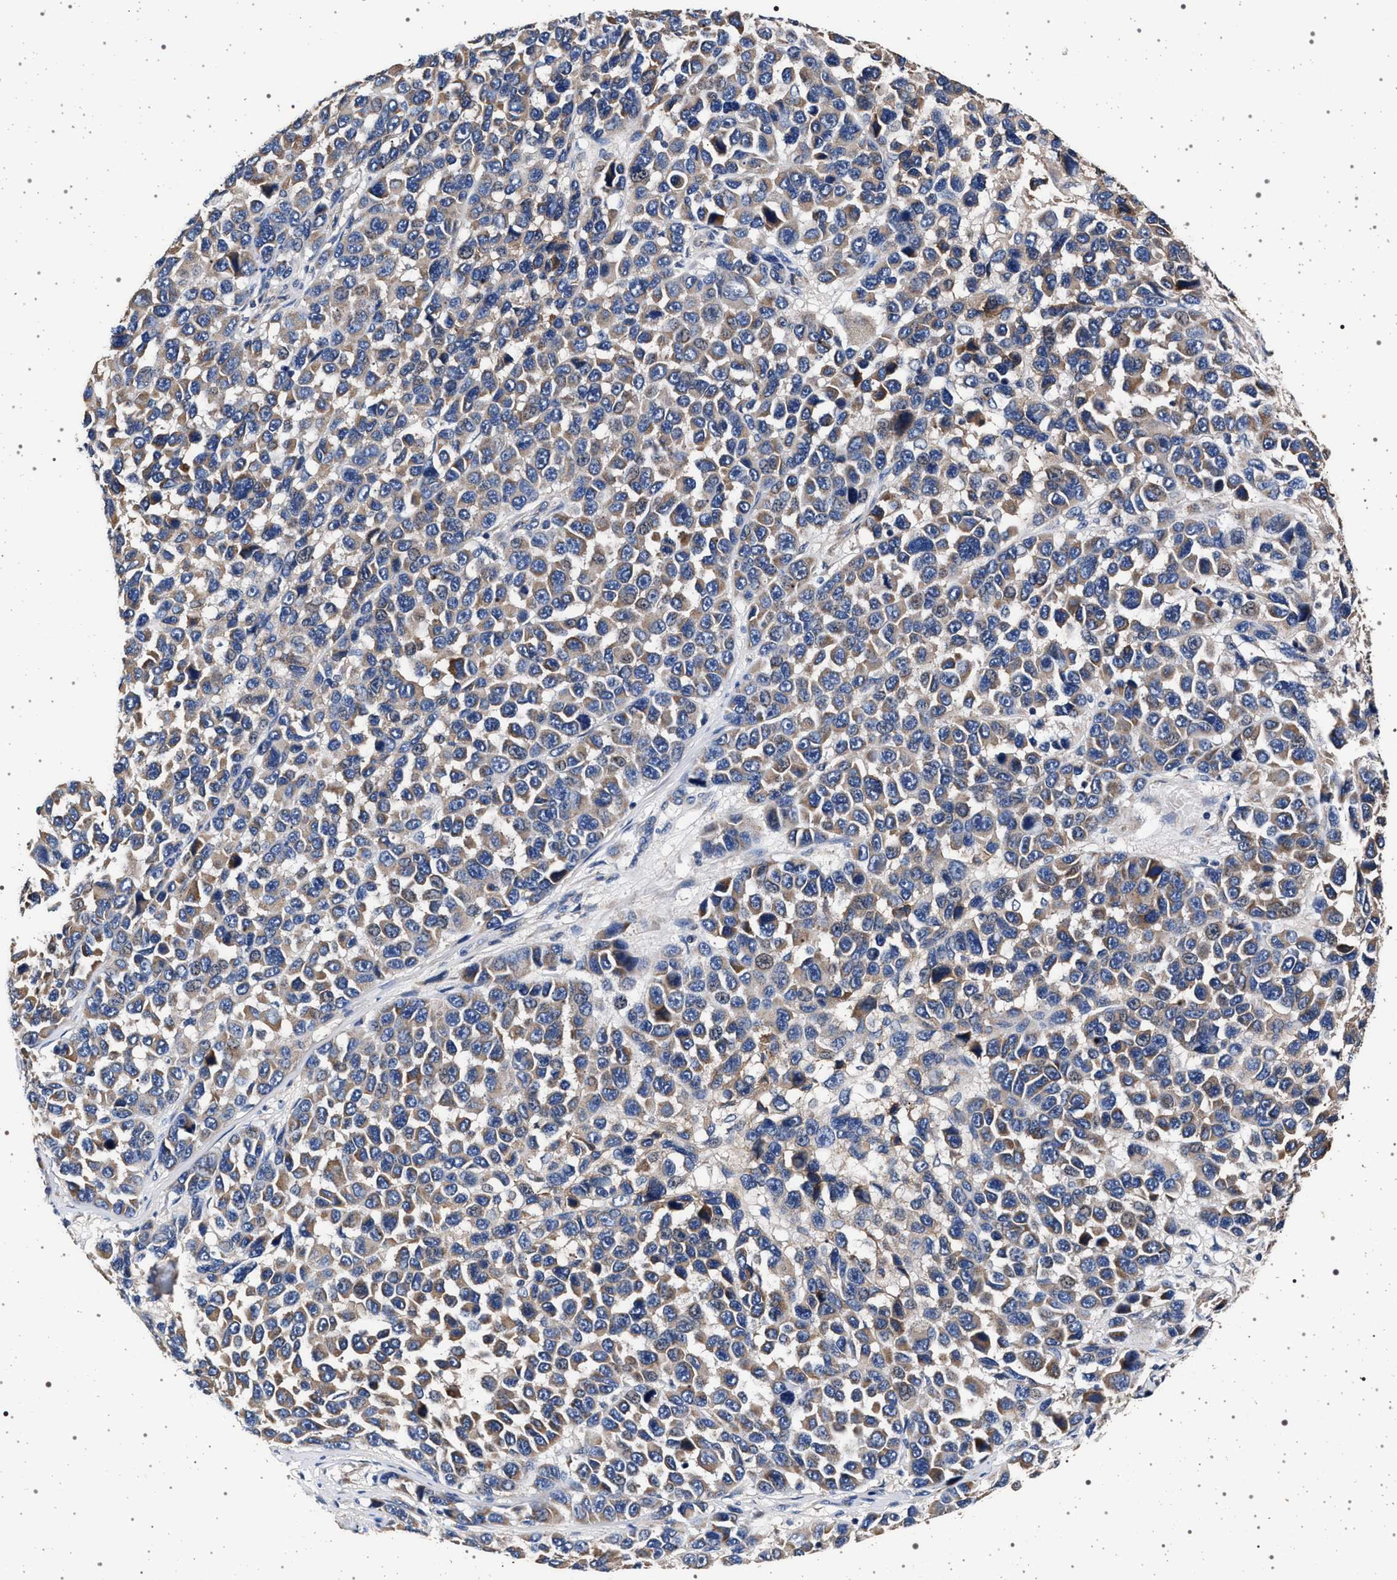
{"staining": {"intensity": "weak", "quantity": ">75%", "location": "cytoplasmic/membranous"}, "tissue": "melanoma", "cell_type": "Tumor cells", "image_type": "cancer", "snomed": [{"axis": "morphology", "description": "Malignant melanoma, NOS"}, {"axis": "topography", "description": "Skin"}], "caption": "Immunohistochemical staining of human malignant melanoma demonstrates low levels of weak cytoplasmic/membranous protein expression in approximately >75% of tumor cells.", "gene": "MAP3K2", "patient": {"sex": "male", "age": 53}}